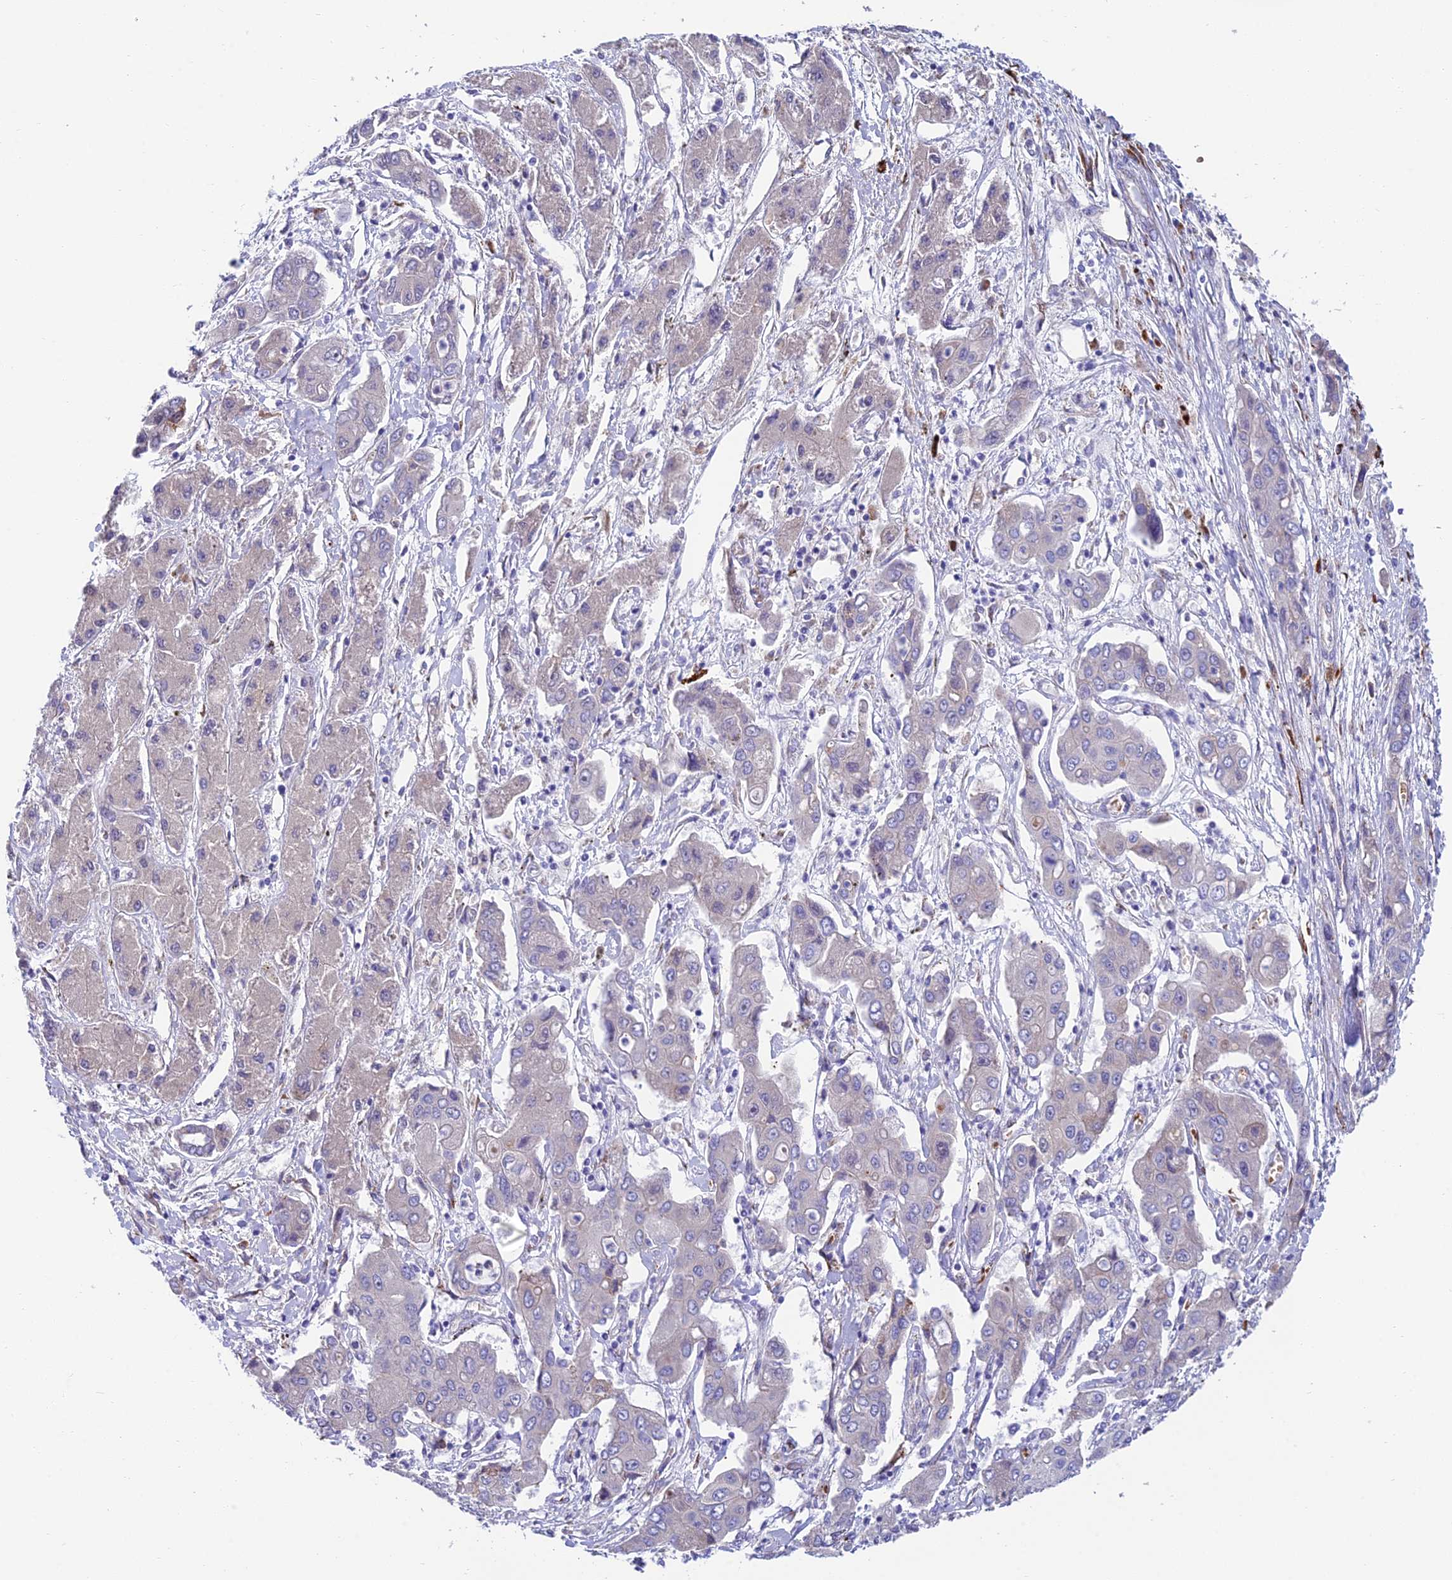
{"staining": {"intensity": "weak", "quantity": "<25%", "location": "cytoplasmic/membranous"}, "tissue": "liver cancer", "cell_type": "Tumor cells", "image_type": "cancer", "snomed": [{"axis": "morphology", "description": "Cholangiocarcinoma"}, {"axis": "topography", "description": "Liver"}], "caption": "Liver cholangiocarcinoma stained for a protein using immunohistochemistry shows no staining tumor cells.", "gene": "MACIR", "patient": {"sex": "male", "age": 67}}